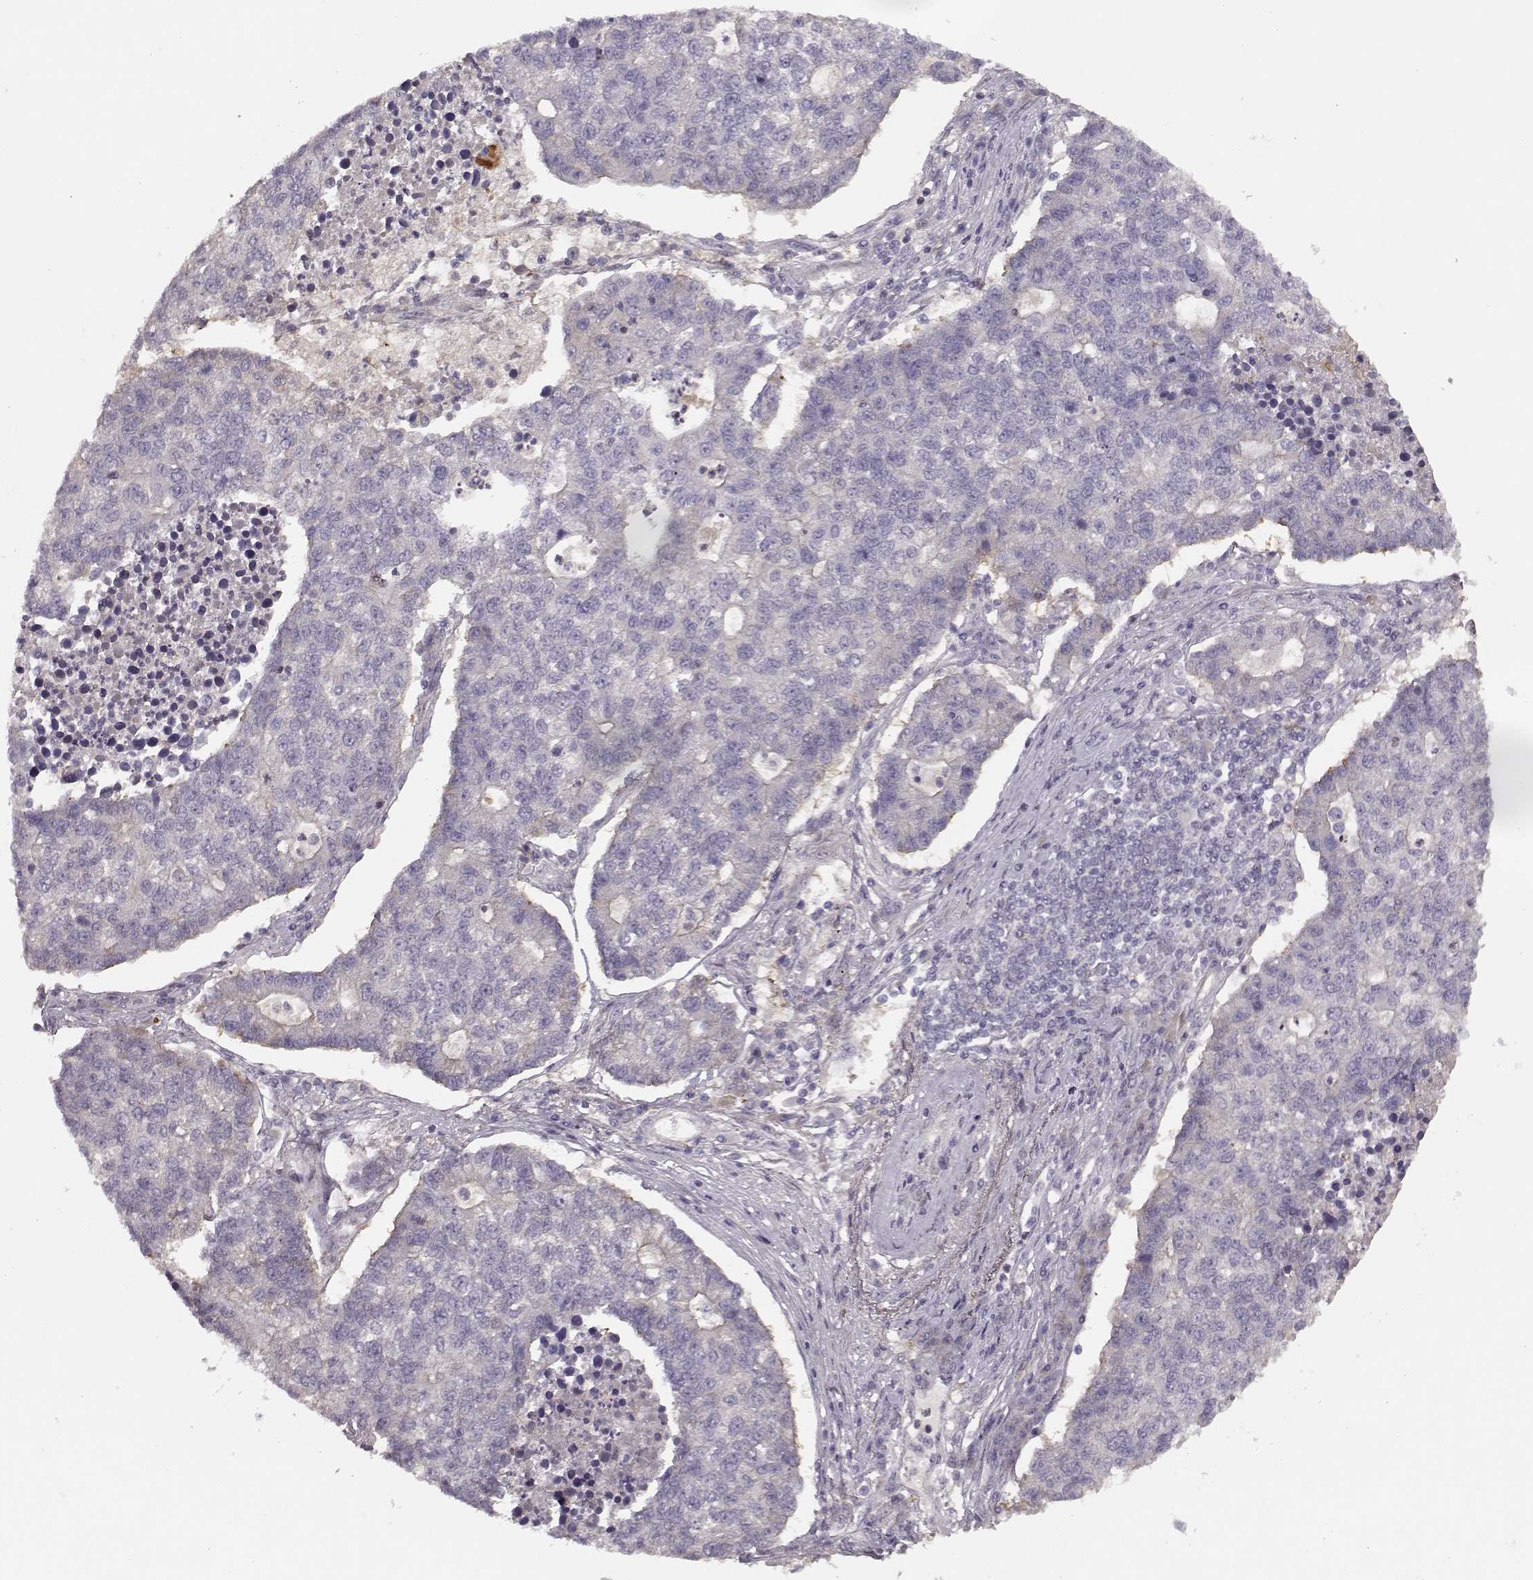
{"staining": {"intensity": "negative", "quantity": "none", "location": "none"}, "tissue": "lung cancer", "cell_type": "Tumor cells", "image_type": "cancer", "snomed": [{"axis": "morphology", "description": "Adenocarcinoma, NOS"}, {"axis": "topography", "description": "Lung"}], "caption": "High power microscopy image of an immunohistochemistry (IHC) histopathology image of lung cancer (adenocarcinoma), revealing no significant expression in tumor cells.", "gene": "MTR", "patient": {"sex": "male", "age": 57}}